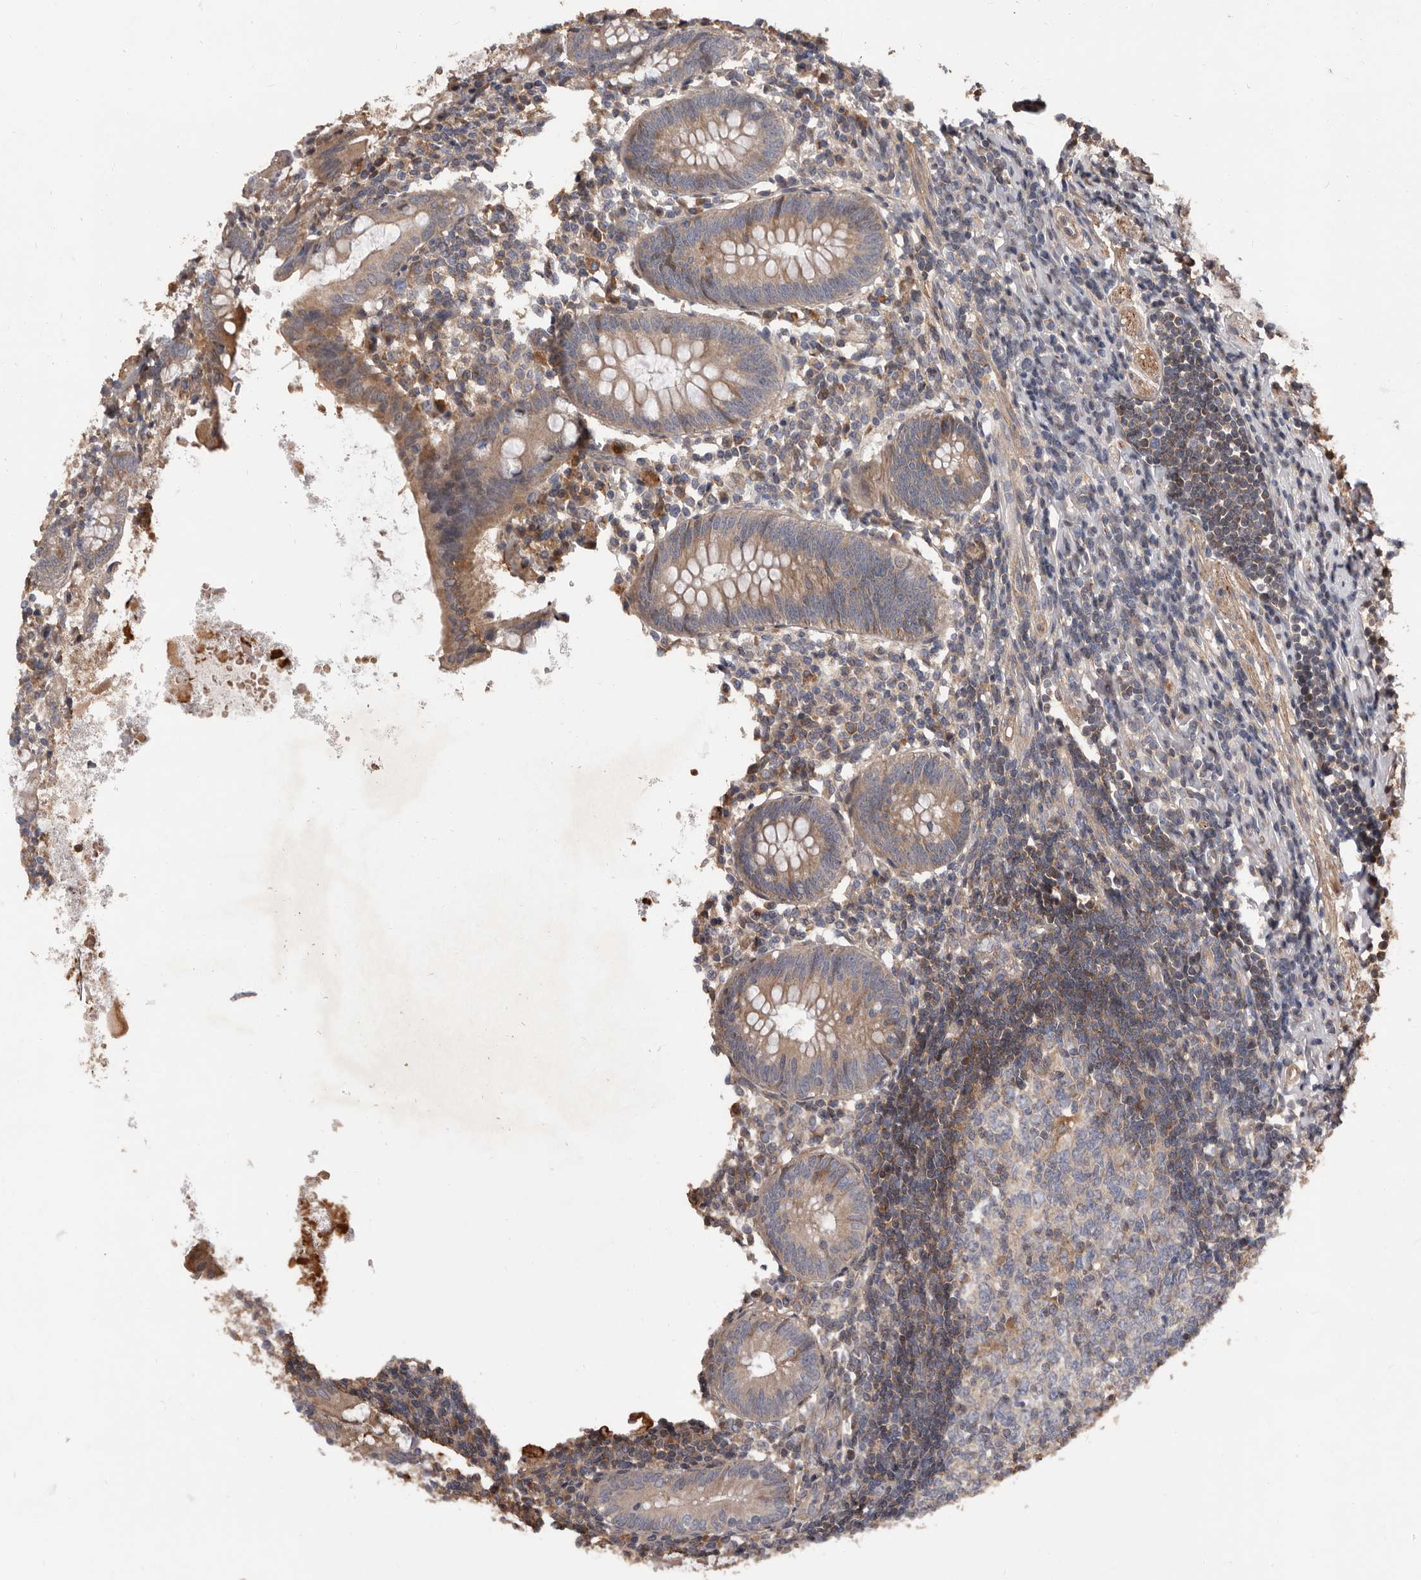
{"staining": {"intensity": "moderate", "quantity": ">75%", "location": "cytoplasmic/membranous"}, "tissue": "appendix", "cell_type": "Glandular cells", "image_type": "normal", "snomed": [{"axis": "morphology", "description": "Normal tissue, NOS"}, {"axis": "topography", "description": "Appendix"}], "caption": "Brown immunohistochemical staining in normal appendix reveals moderate cytoplasmic/membranous positivity in approximately >75% of glandular cells. The staining was performed using DAB, with brown indicating positive protein expression. Nuclei are stained blue with hematoxylin.", "gene": "ADAMTS2", "patient": {"sex": "female", "age": 54}}